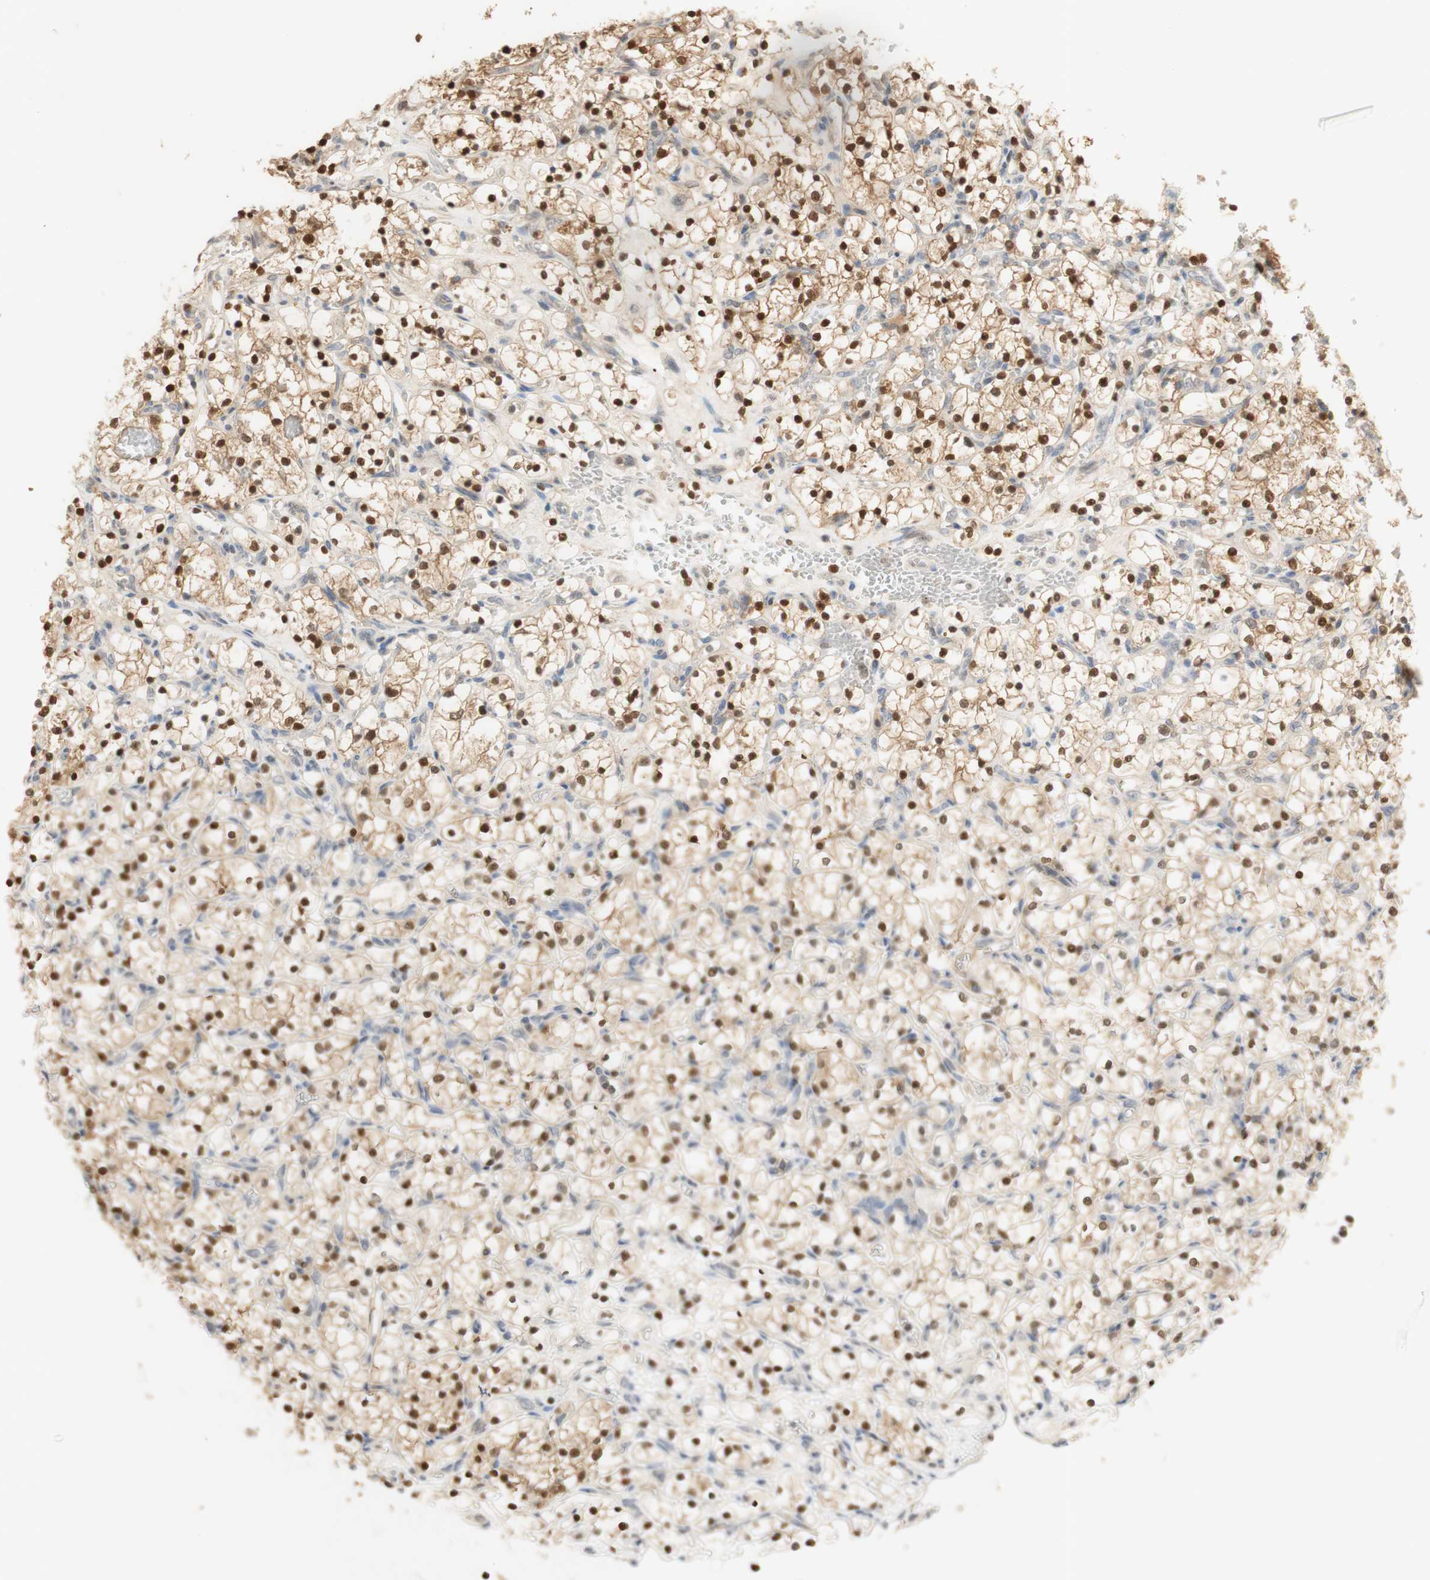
{"staining": {"intensity": "moderate", "quantity": ">75%", "location": "cytoplasmic/membranous,nuclear"}, "tissue": "renal cancer", "cell_type": "Tumor cells", "image_type": "cancer", "snomed": [{"axis": "morphology", "description": "Adenocarcinoma, NOS"}, {"axis": "topography", "description": "Kidney"}], "caption": "Immunohistochemical staining of adenocarcinoma (renal) demonstrates moderate cytoplasmic/membranous and nuclear protein positivity in approximately >75% of tumor cells.", "gene": "NAP1L4", "patient": {"sex": "female", "age": 69}}